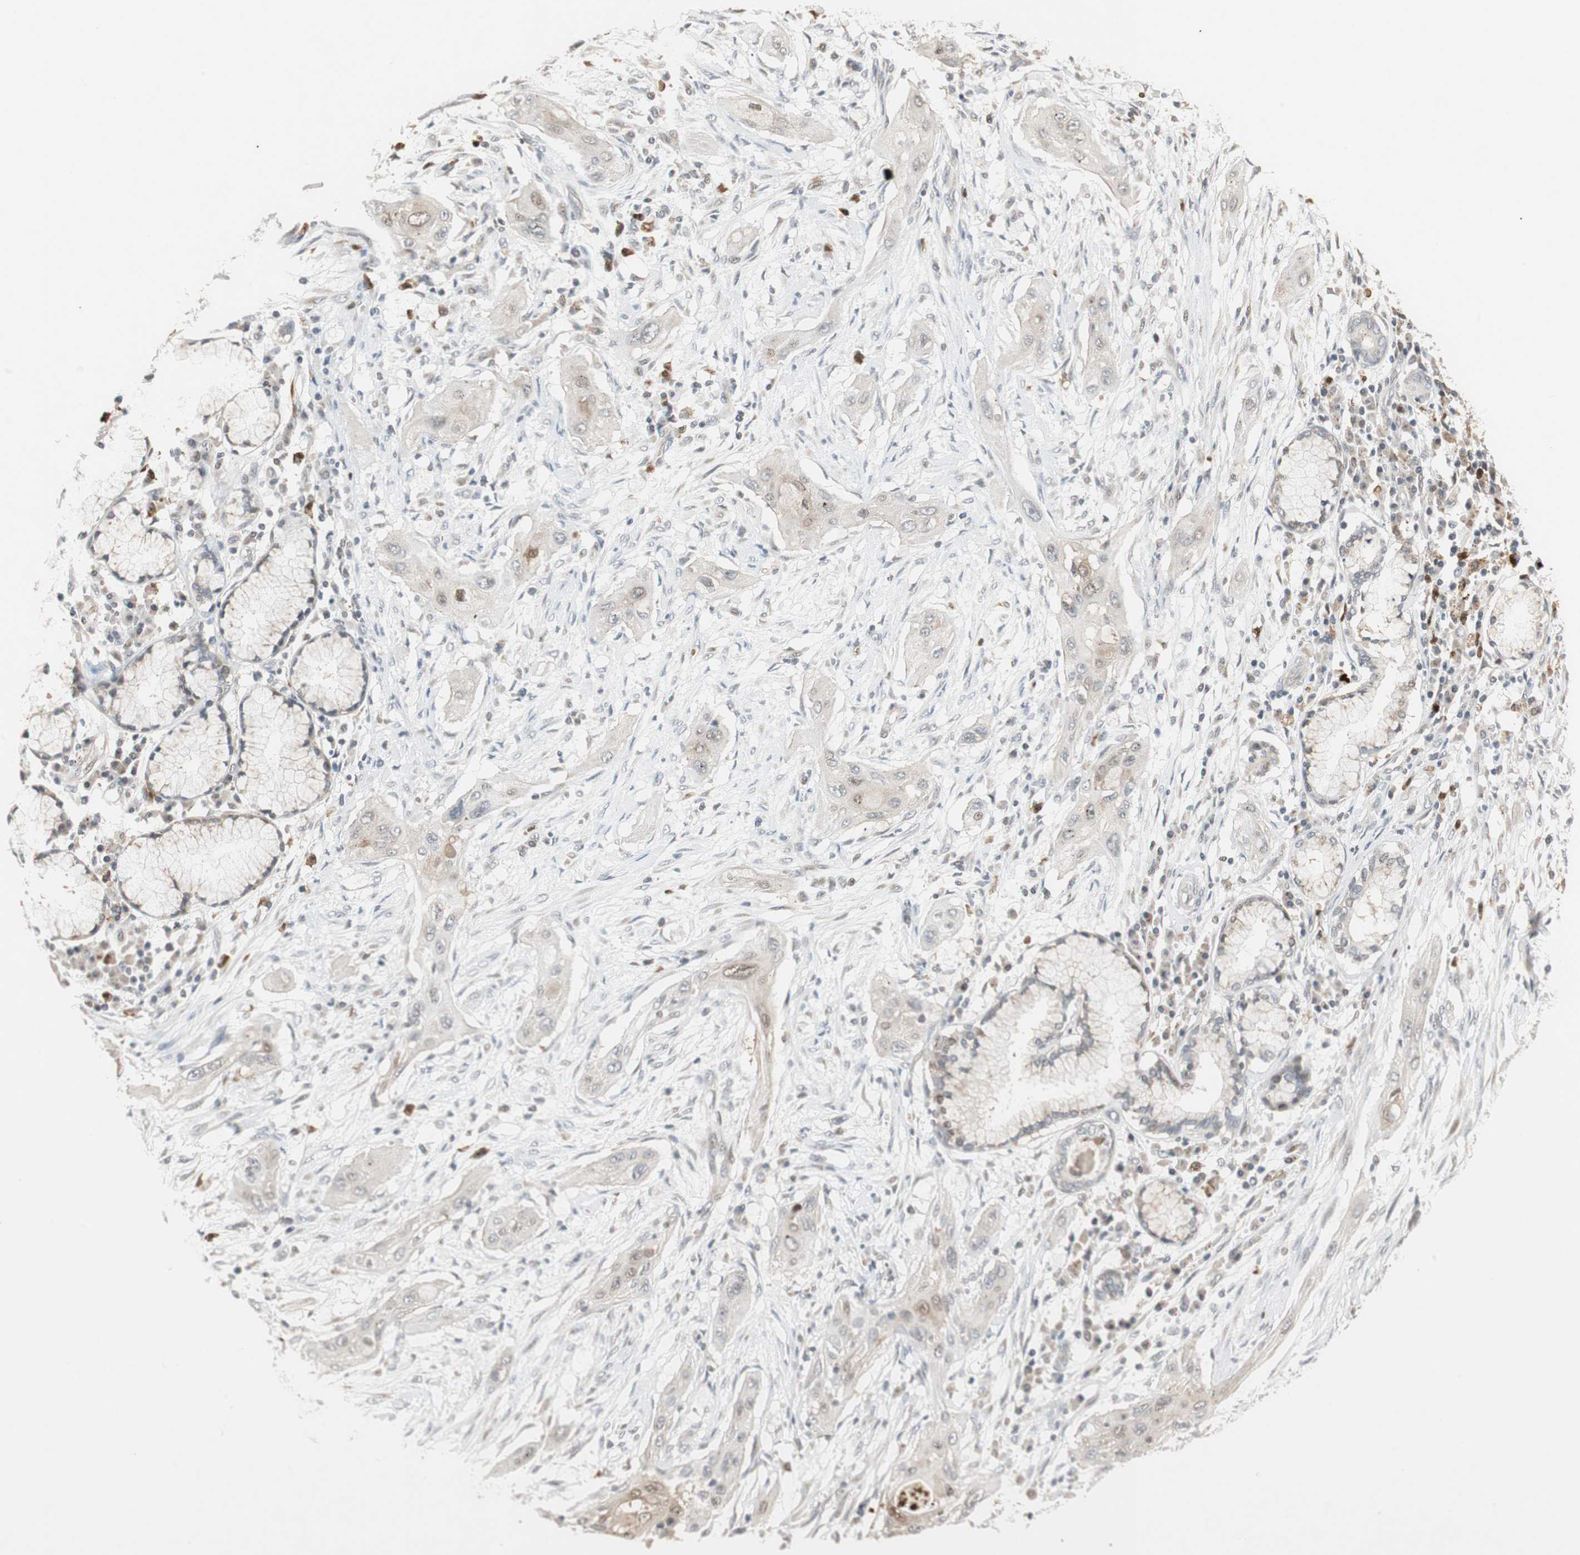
{"staining": {"intensity": "weak", "quantity": "<25%", "location": "cytoplasmic/membranous,nuclear"}, "tissue": "lung cancer", "cell_type": "Tumor cells", "image_type": "cancer", "snomed": [{"axis": "morphology", "description": "Squamous cell carcinoma, NOS"}, {"axis": "topography", "description": "Lung"}], "caption": "Tumor cells are negative for protein expression in human lung squamous cell carcinoma.", "gene": "SNX4", "patient": {"sex": "female", "age": 47}}